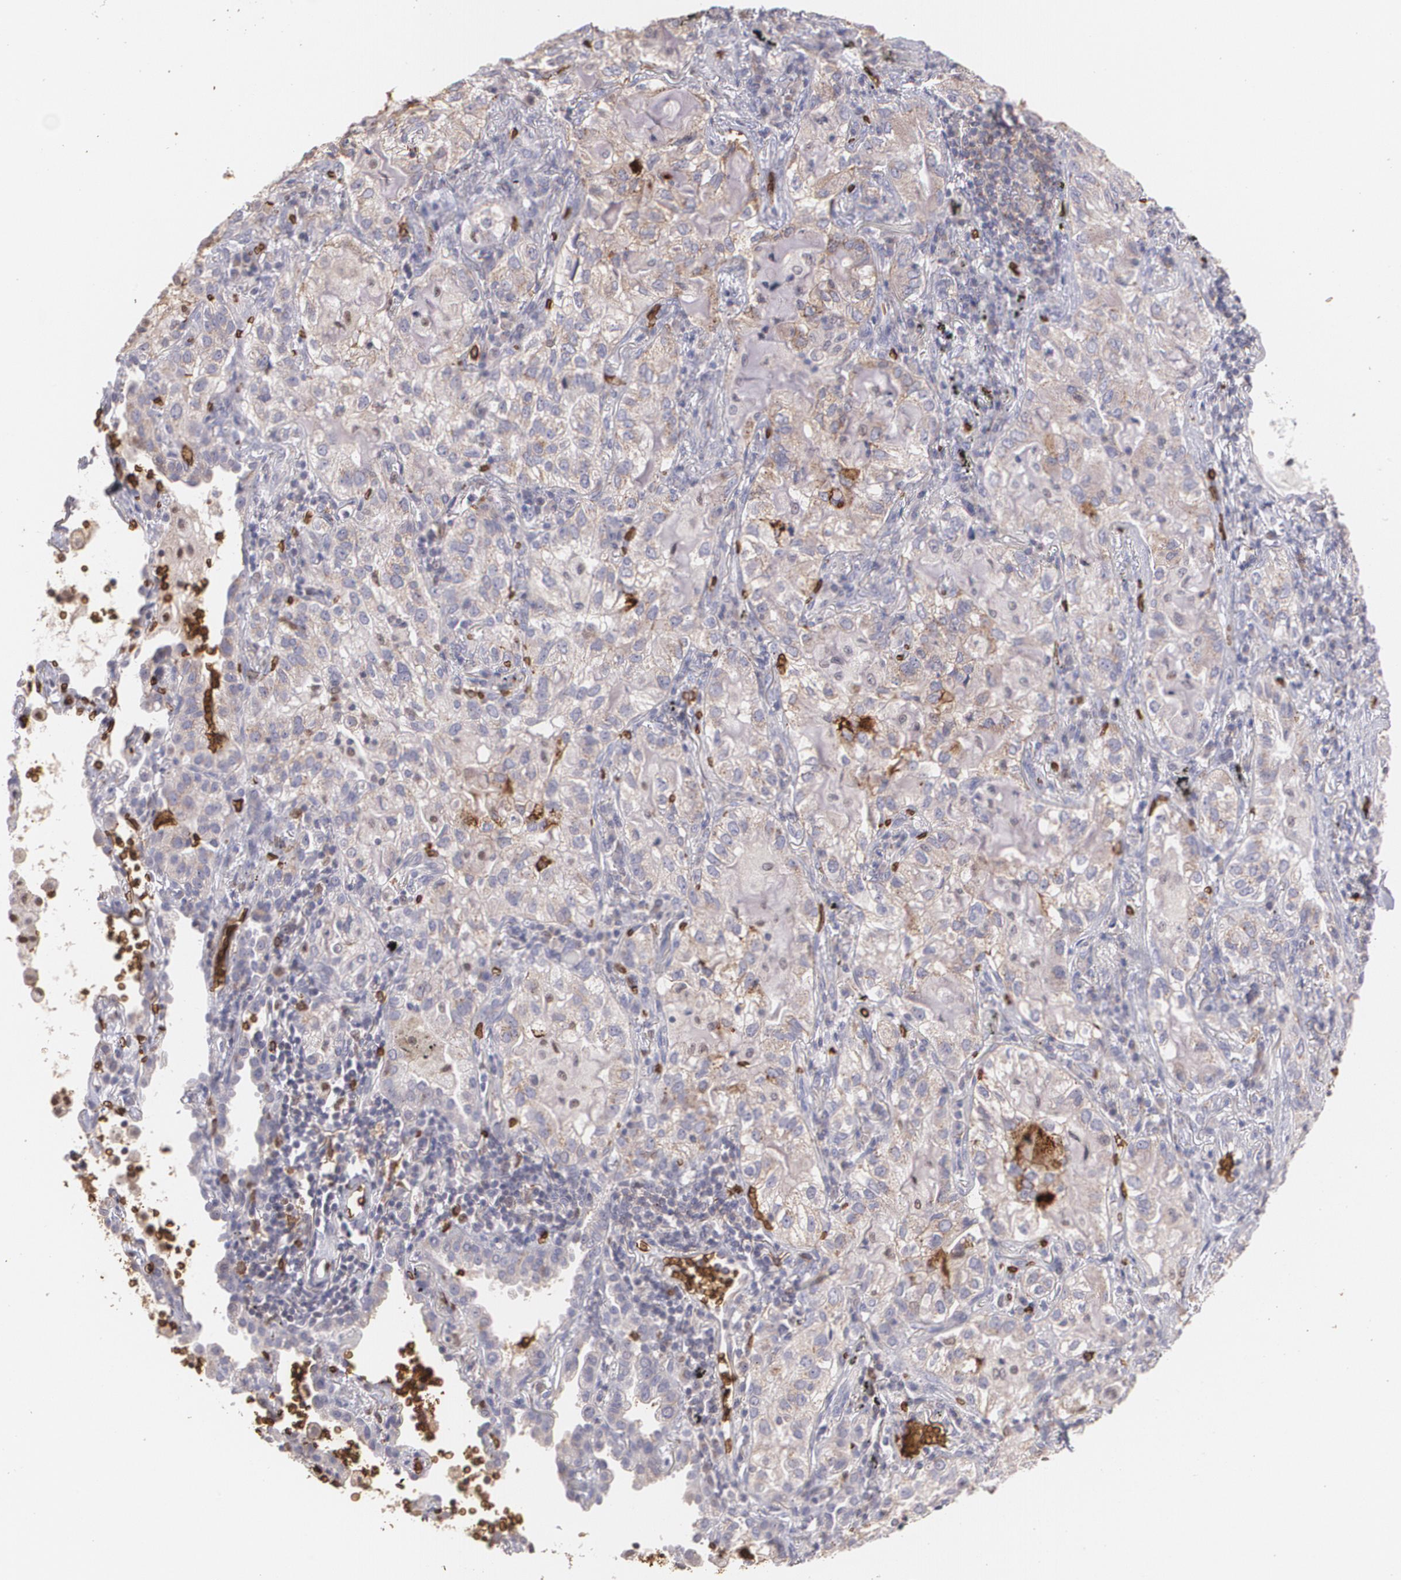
{"staining": {"intensity": "weak", "quantity": ">75%", "location": "cytoplasmic/membranous"}, "tissue": "lung cancer", "cell_type": "Tumor cells", "image_type": "cancer", "snomed": [{"axis": "morphology", "description": "Adenocarcinoma, NOS"}, {"axis": "topography", "description": "Lung"}], "caption": "IHC histopathology image of human lung adenocarcinoma stained for a protein (brown), which reveals low levels of weak cytoplasmic/membranous staining in about >75% of tumor cells.", "gene": "SLC2A1", "patient": {"sex": "female", "age": 50}}